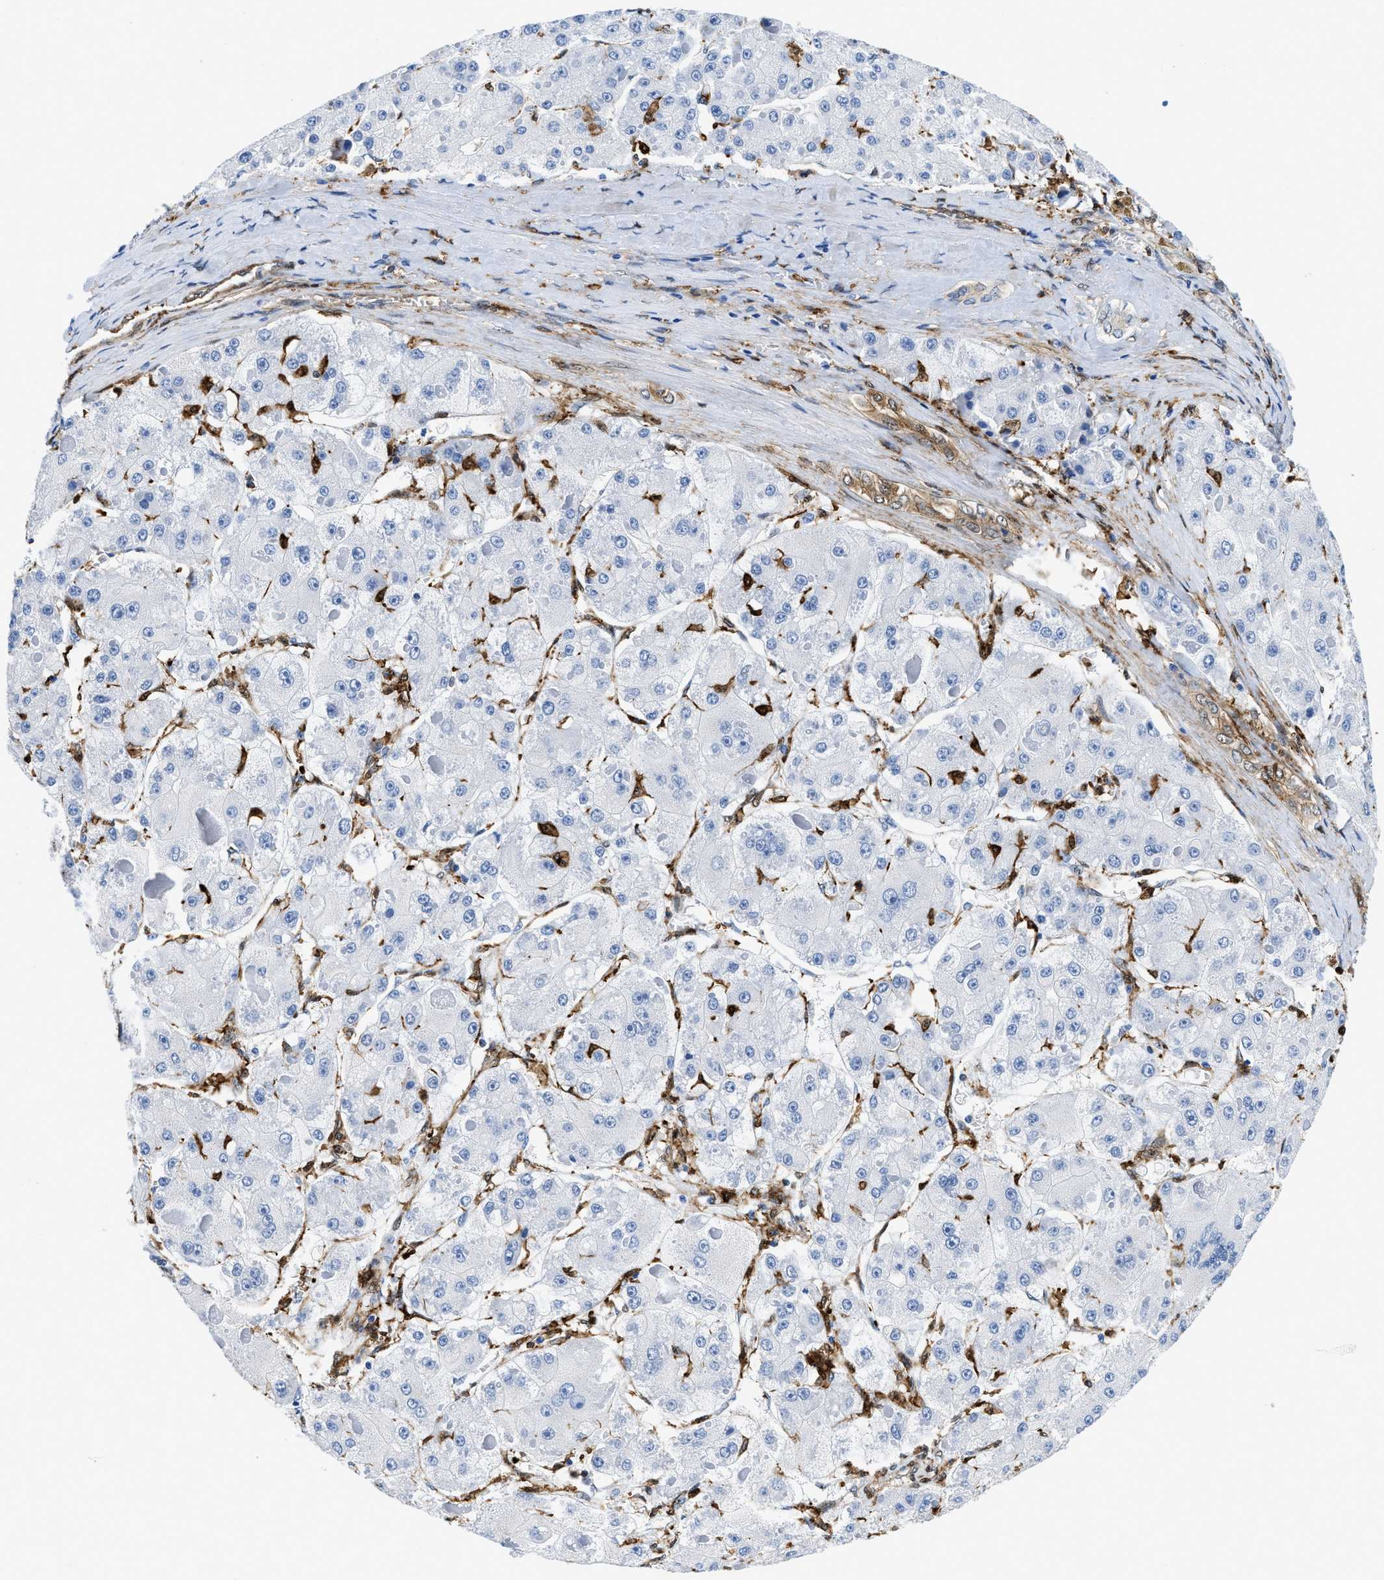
{"staining": {"intensity": "negative", "quantity": "none", "location": "none"}, "tissue": "liver cancer", "cell_type": "Tumor cells", "image_type": "cancer", "snomed": [{"axis": "morphology", "description": "Carcinoma, Hepatocellular, NOS"}, {"axis": "topography", "description": "Liver"}], "caption": "This photomicrograph is of liver hepatocellular carcinoma stained with immunohistochemistry (IHC) to label a protein in brown with the nuclei are counter-stained blue. There is no staining in tumor cells.", "gene": "GSN", "patient": {"sex": "female", "age": 73}}